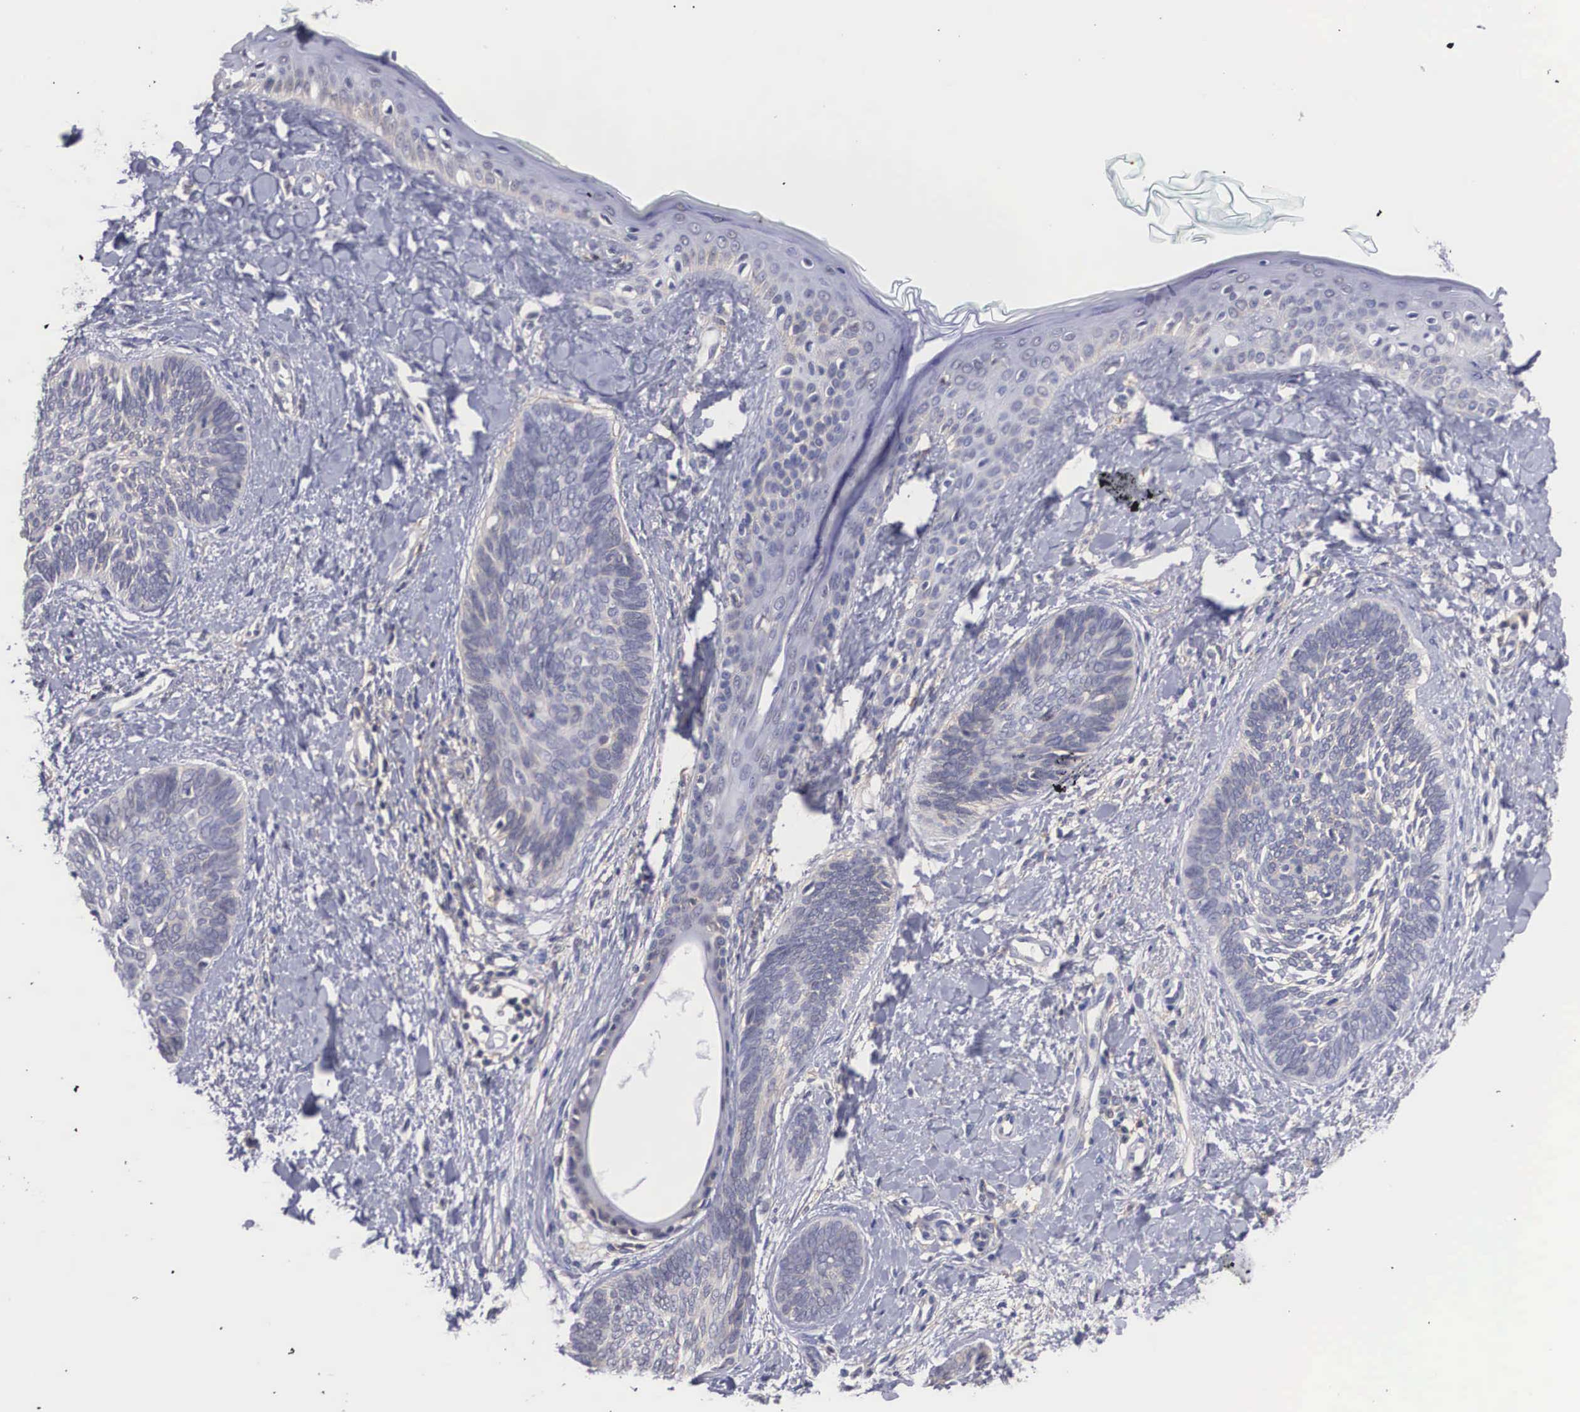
{"staining": {"intensity": "negative", "quantity": "none", "location": "none"}, "tissue": "skin cancer", "cell_type": "Tumor cells", "image_type": "cancer", "snomed": [{"axis": "morphology", "description": "Basal cell carcinoma"}, {"axis": "topography", "description": "Skin"}], "caption": "An IHC histopathology image of skin cancer (basal cell carcinoma) is shown. There is no staining in tumor cells of skin cancer (basal cell carcinoma).", "gene": "NR4A2", "patient": {"sex": "female", "age": 81}}